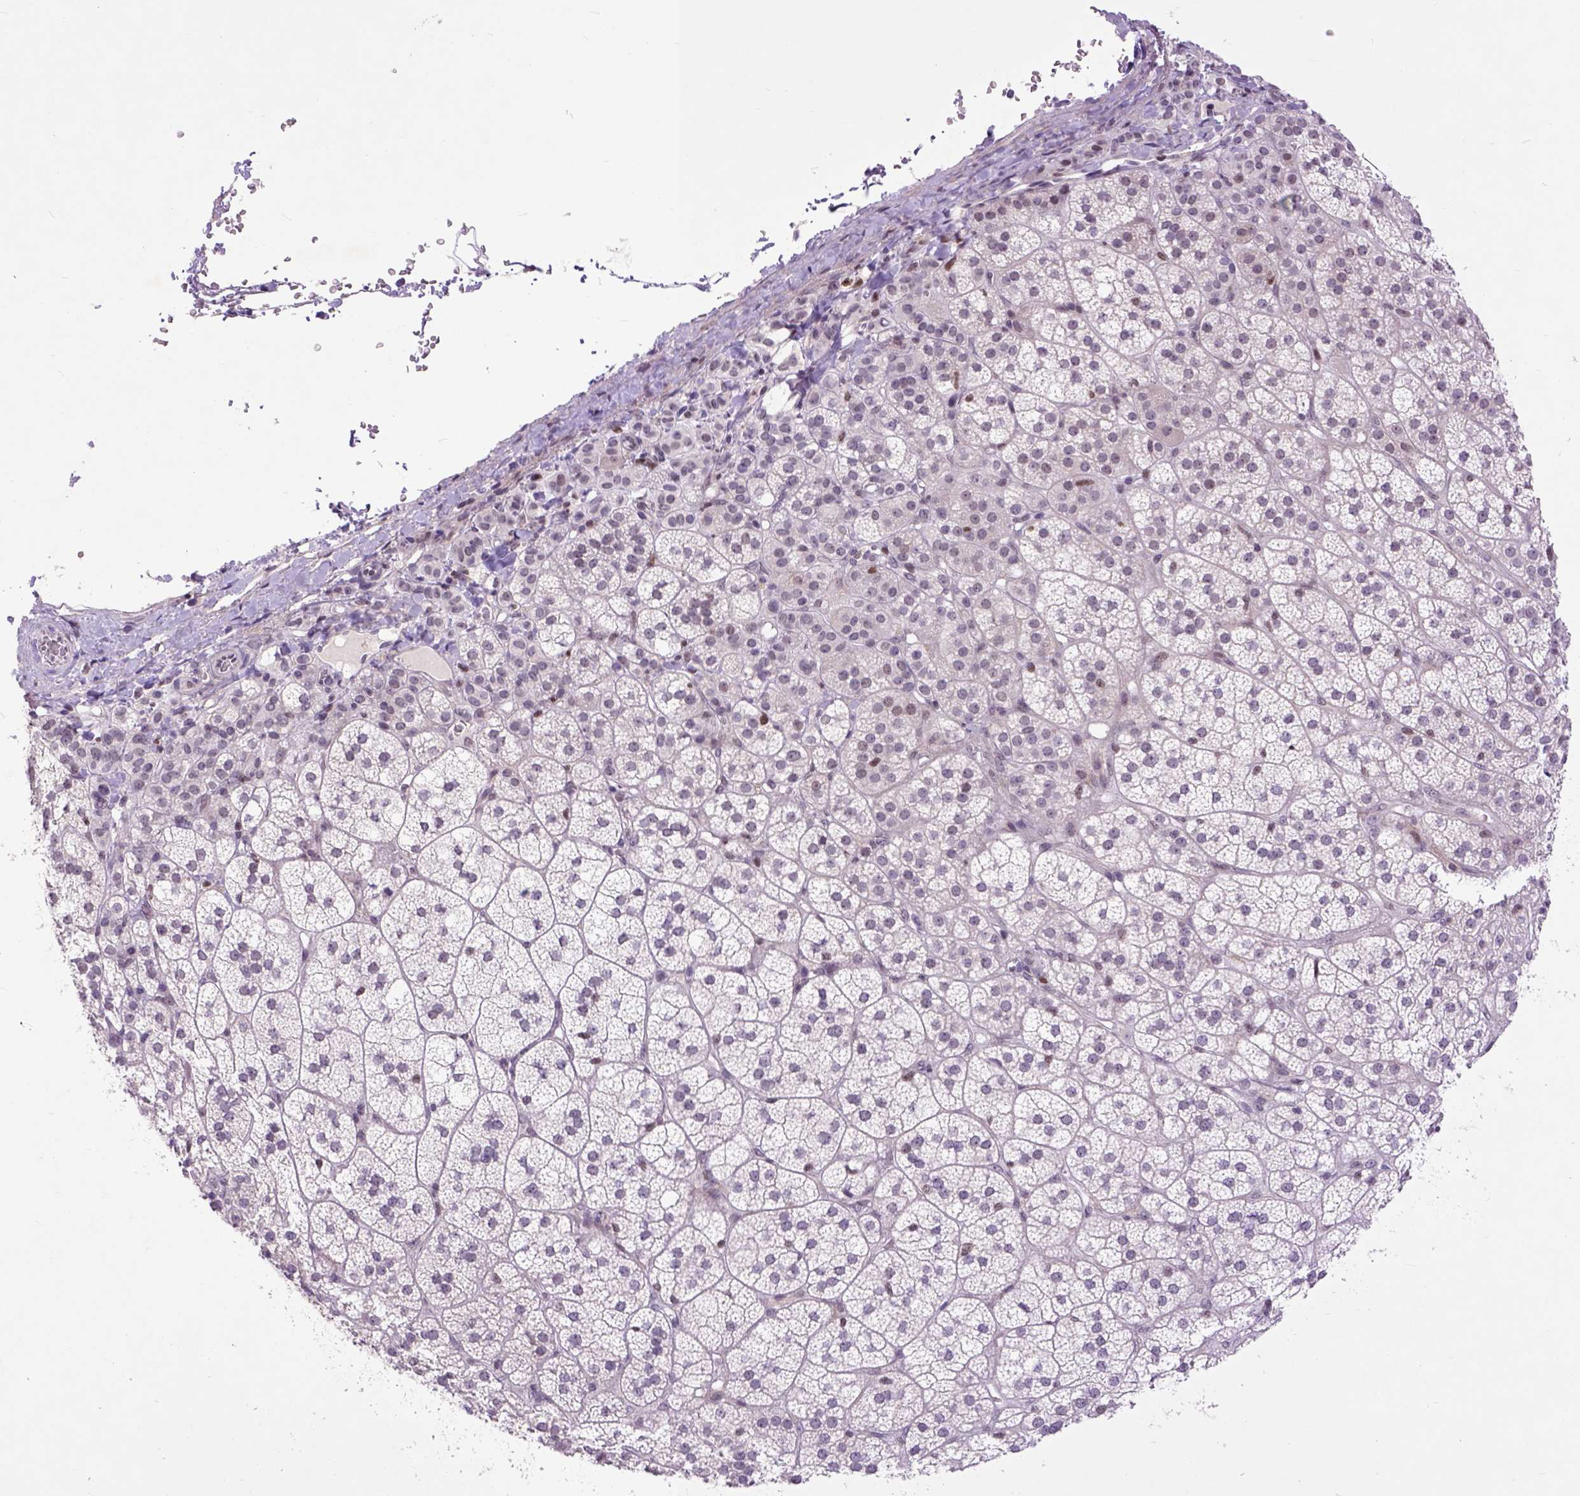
{"staining": {"intensity": "moderate", "quantity": "25%-75%", "location": "cytoplasmic/membranous,nuclear"}, "tissue": "adrenal gland", "cell_type": "Glandular cells", "image_type": "normal", "snomed": [{"axis": "morphology", "description": "Normal tissue, NOS"}, {"axis": "topography", "description": "Adrenal gland"}], "caption": "Adrenal gland stained with DAB (3,3'-diaminobenzidine) immunohistochemistry reveals medium levels of moderate cytoplasmic/membranous,nuclear staining in approximately 25%-75% of glandular cells.", "gene": "RCC2", "patient": {"sex": "female", "age": 60}}